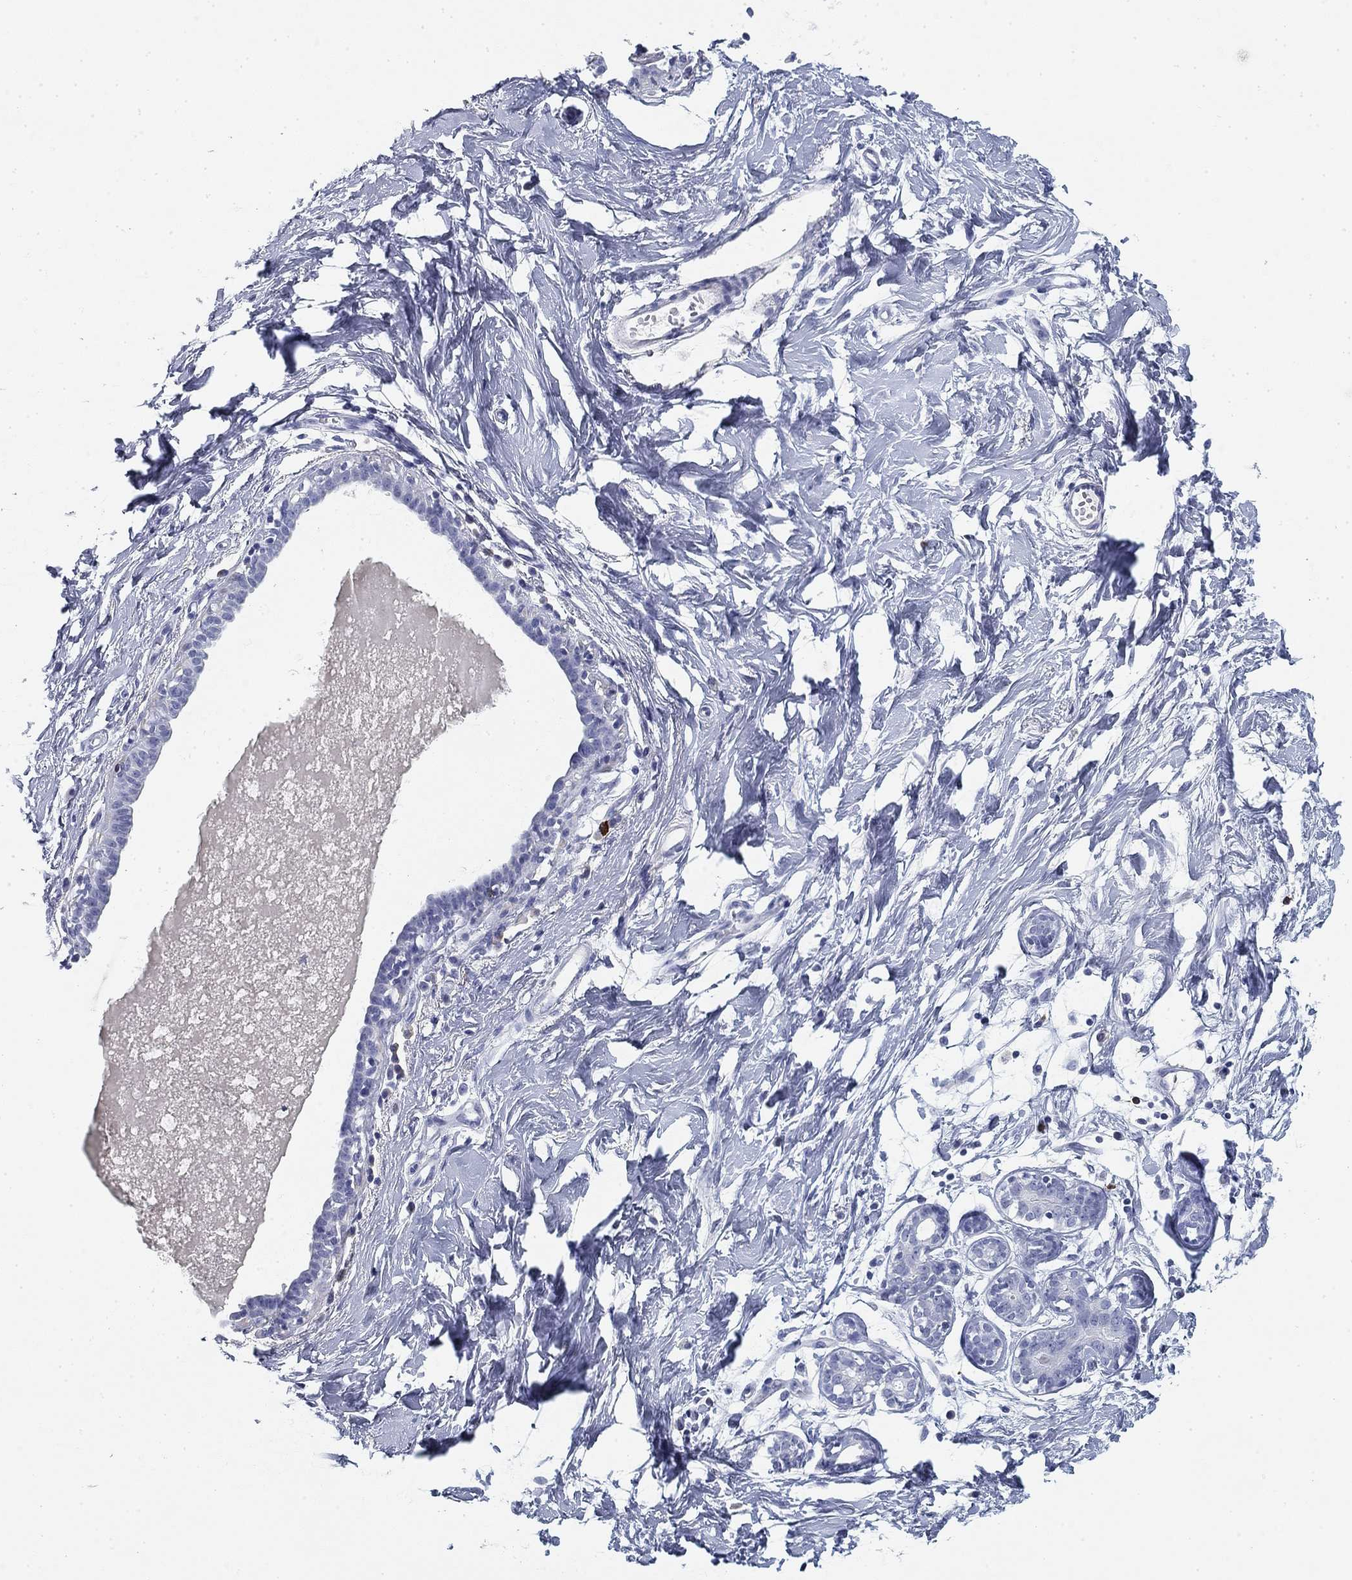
{"staining": {"intensity": "negative", "quantity": "none", "location": "none"}, "tissue": "breast", "cell_type": "Adipocytes", "image_type": "normal", "snomed": [{"axis": "morphology", "description": "Normal tissue, NOS"}, {"axis": "topography", "description": "Breast"}], "caption": "Immunohistochemistry histopathology image of benign human breast stained for a protein (brown), which demonstrates no positivity in adipocytes.", "gene": "CD79B", "patient": {"sex": "female", "age": 37}}